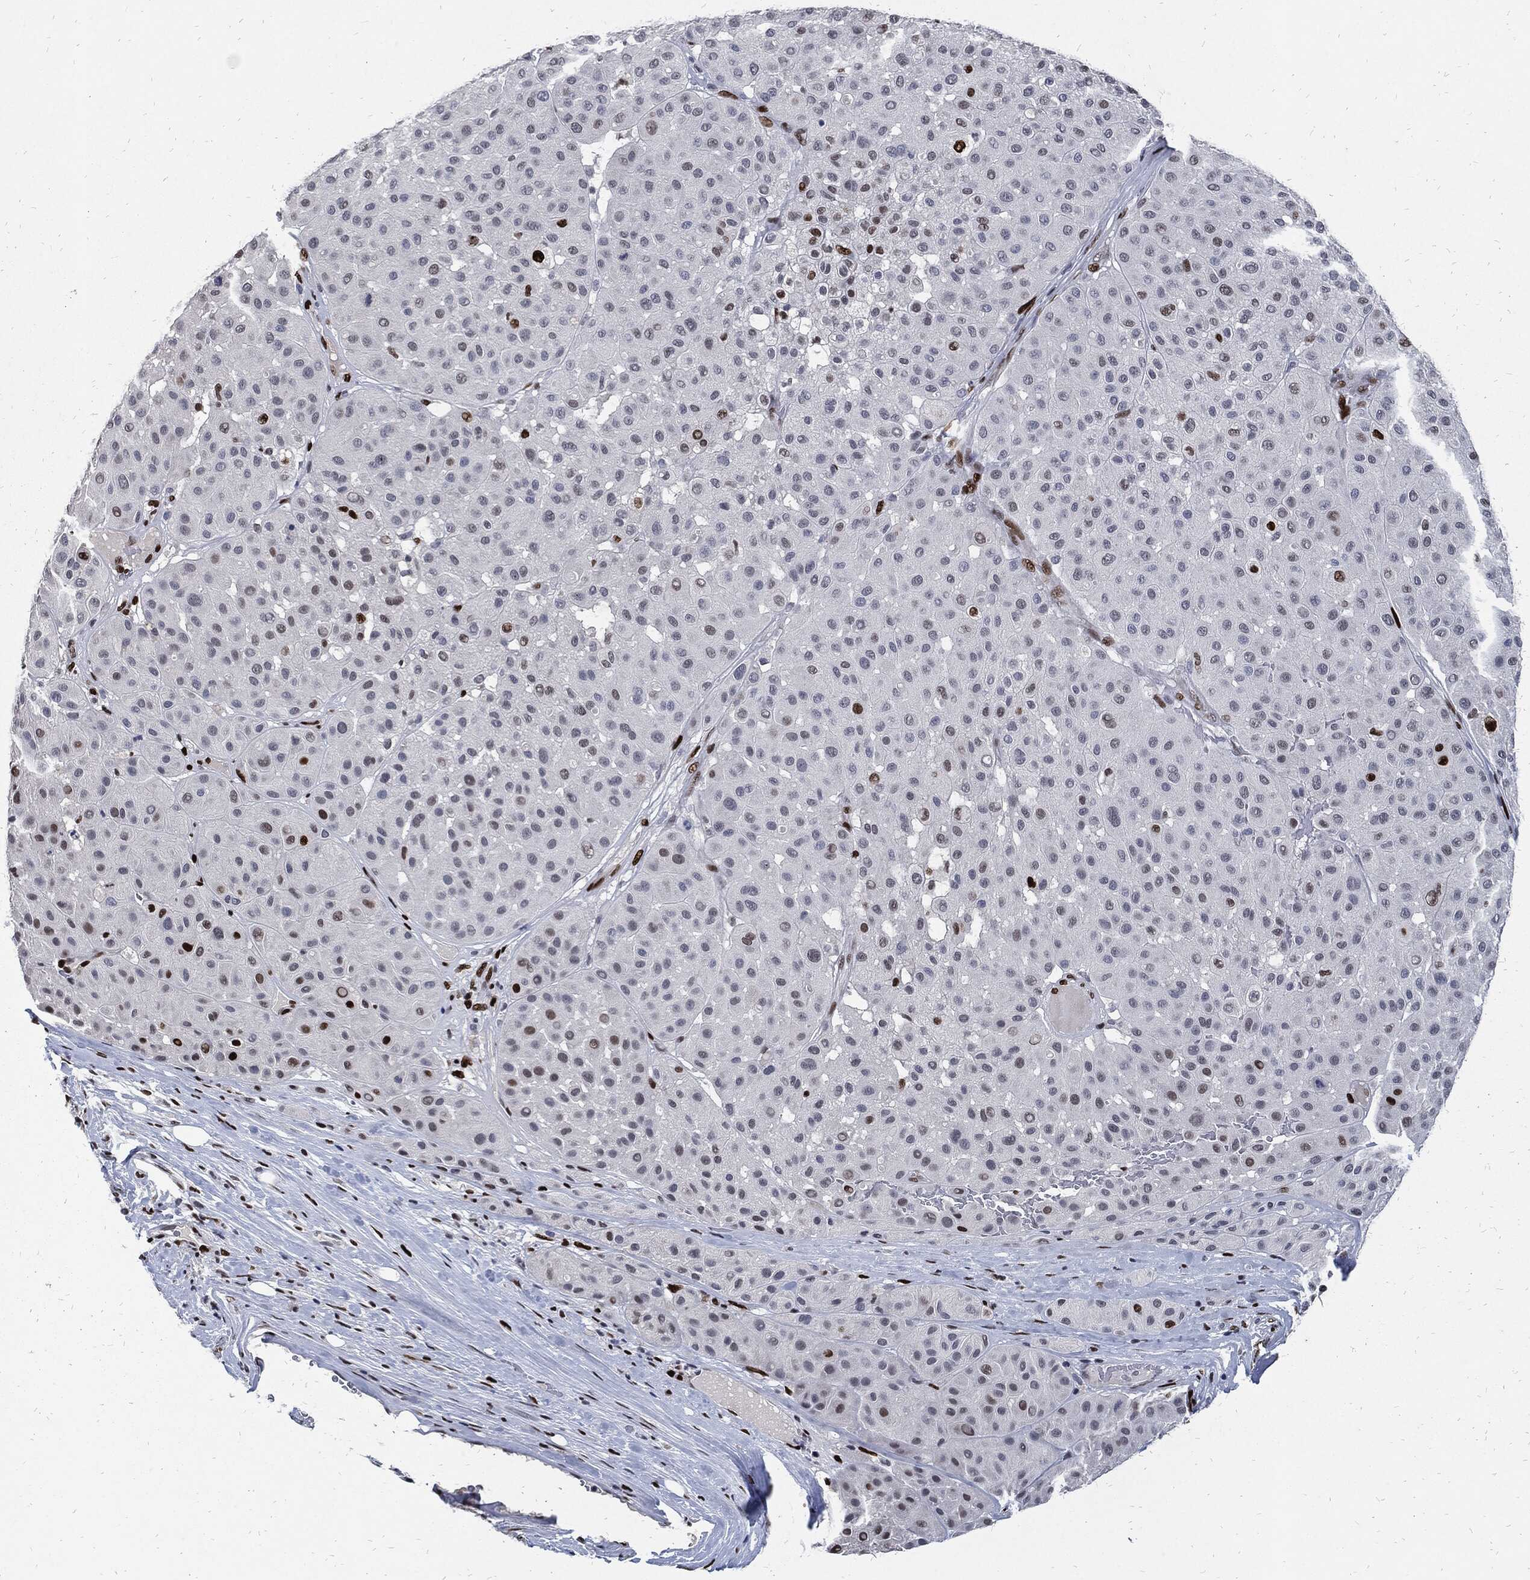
{"staining": {"intensity": "strong", "quantity": "<25%", "location": "nuclear"}, "tissue": "melanoma", "cell_type": "Tumor cells", "image_type": "cancer", "snomed": [{"axis": "morphology", "description": "Malignant melanoma, Metastatic site"}, {"axis": "topography", "description": "Smooth muscle"}], "caption": "There is medium levels of strong nuclear positivity in tumor cells of melanoma, as demonstrated by immunohistochemical staining (brown color).", "gene": "JUN", "patient": {"sex": "male", "age": 41}}